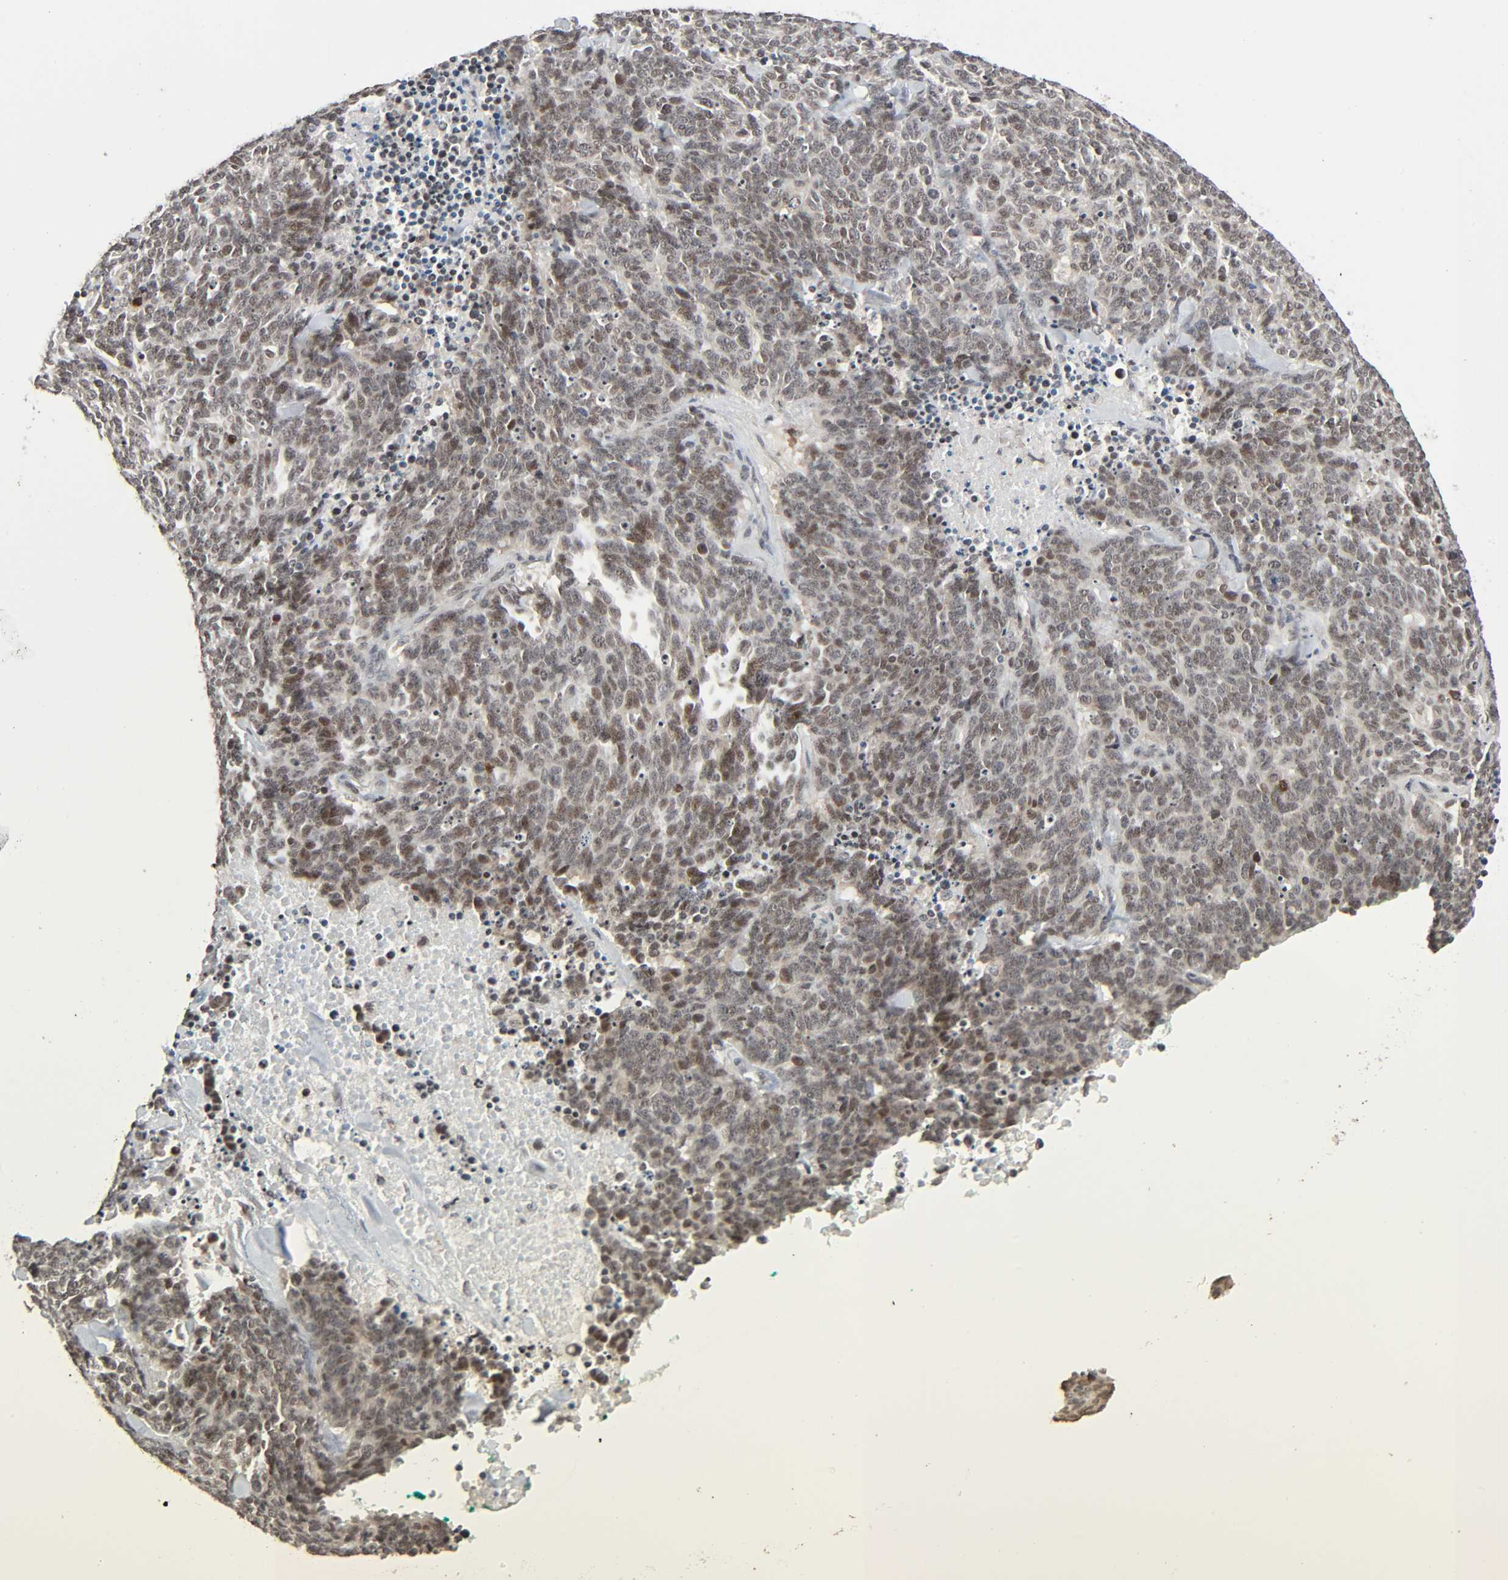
{"staining": {"intensity": "negative", "quantity": "none", "location": "none"}, "tissue": "lung cancer", "cell_type": "Tumor cells", "image_type": "cancer", "snomed": [{"axis": "morphology", "description": "Neoplasm, malignant, NOS"}, {"axis": "topography", "description": "Lung"}], "caption": "Neoplasm (malignant) (lung) stained for a protein using immunohistochemistry shows no positivity tumor cells.", "gene": "STK4", "patient": {"sex": "female", "age": 58}}